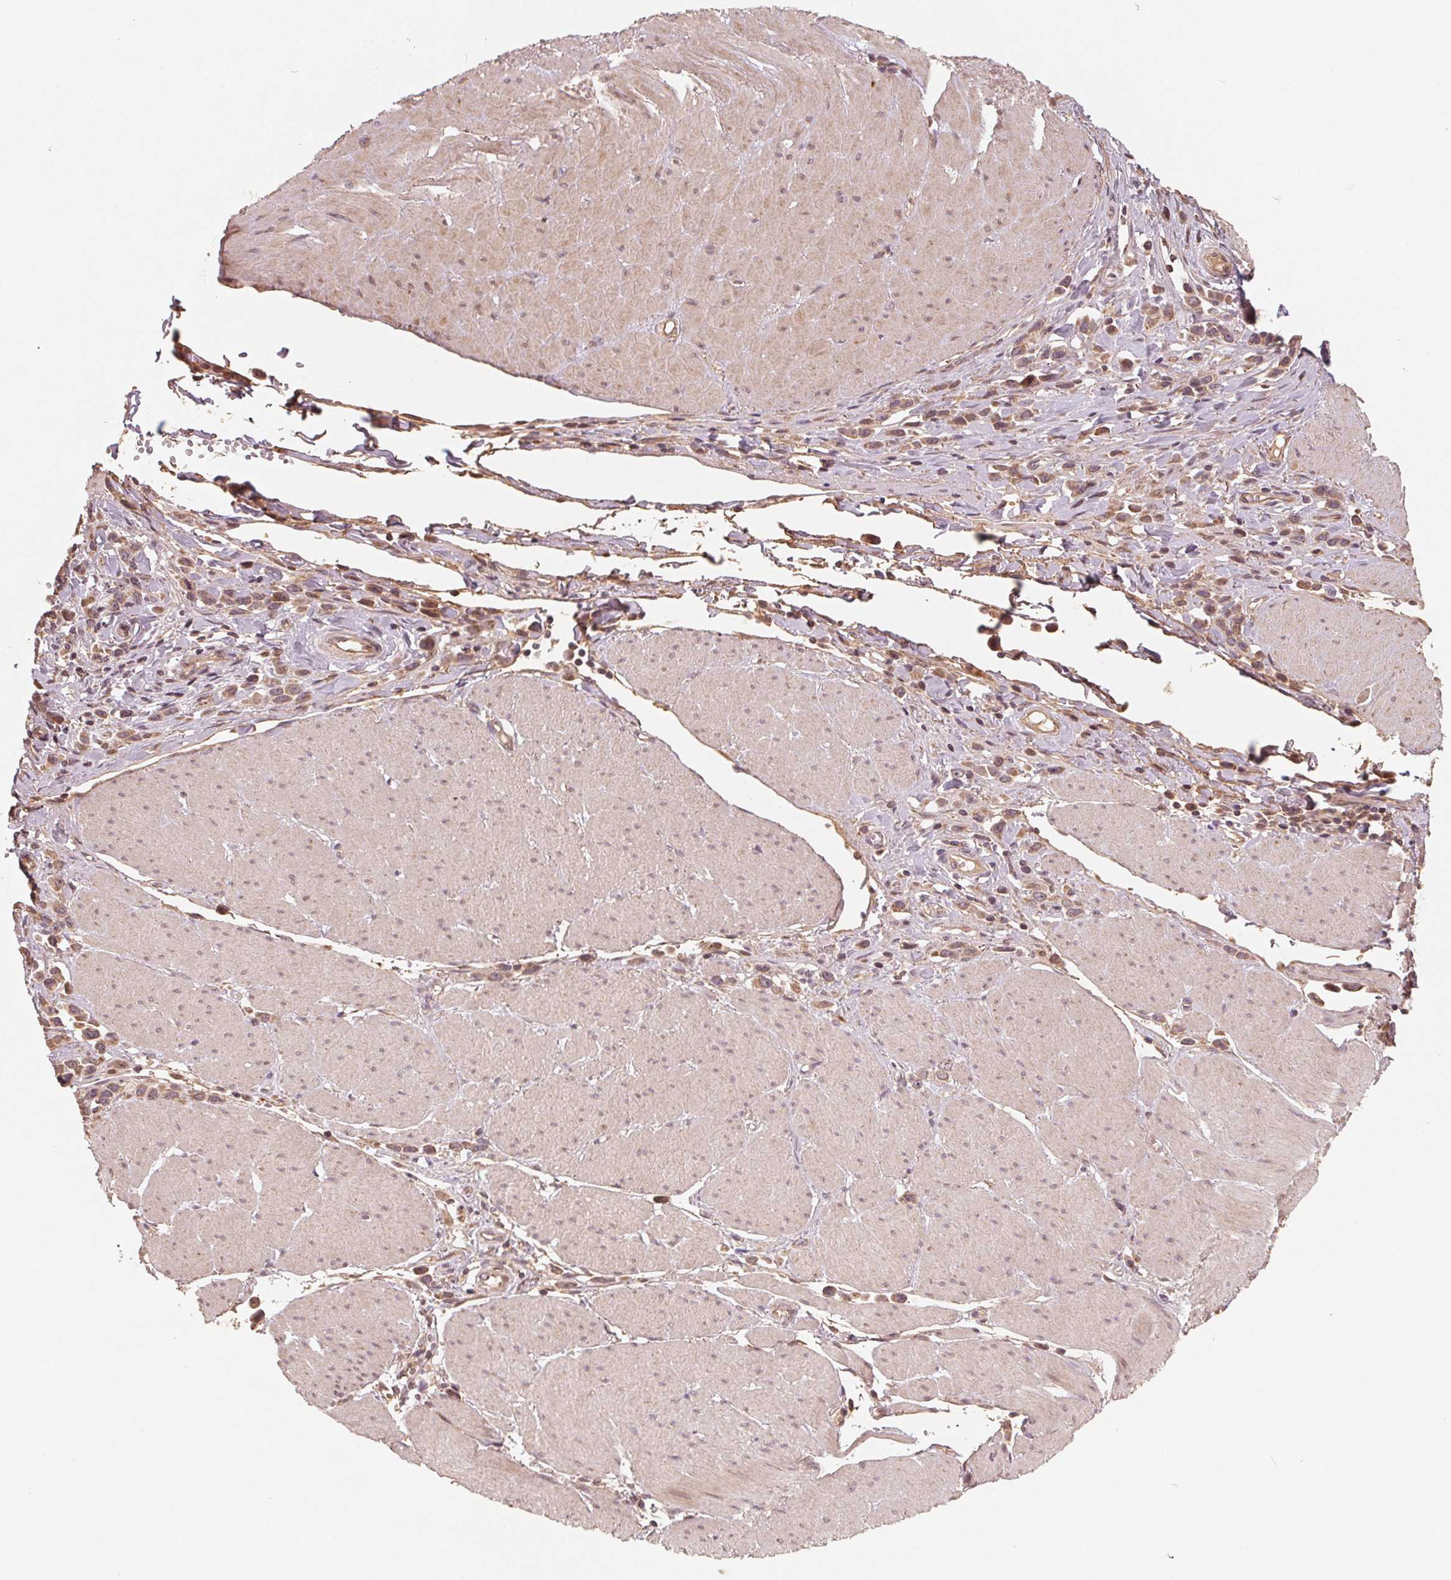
{"staining": {"intensity": "moderate", "quantity": ">75%", "location": "cytoplasmic/membranous"}, "tissue": "stomach cancer", "cell_type": "Tumor cells", "image_type": "cancer", "snomed": [{"axis": "morphology", "description": "Adenocarcinoma, NOS"}, {"axis": "topography", "description": "Stomach"}], "caption": "Immunohistochemistry (IHC) (DAB) staining of stomach adenocarcinoma reveals moderate cytoplasmic/membranous protein expression in approximately >75% of tumor cells.", "gene": "WBP2", "patient": {"sex": "male", "age": 47}}